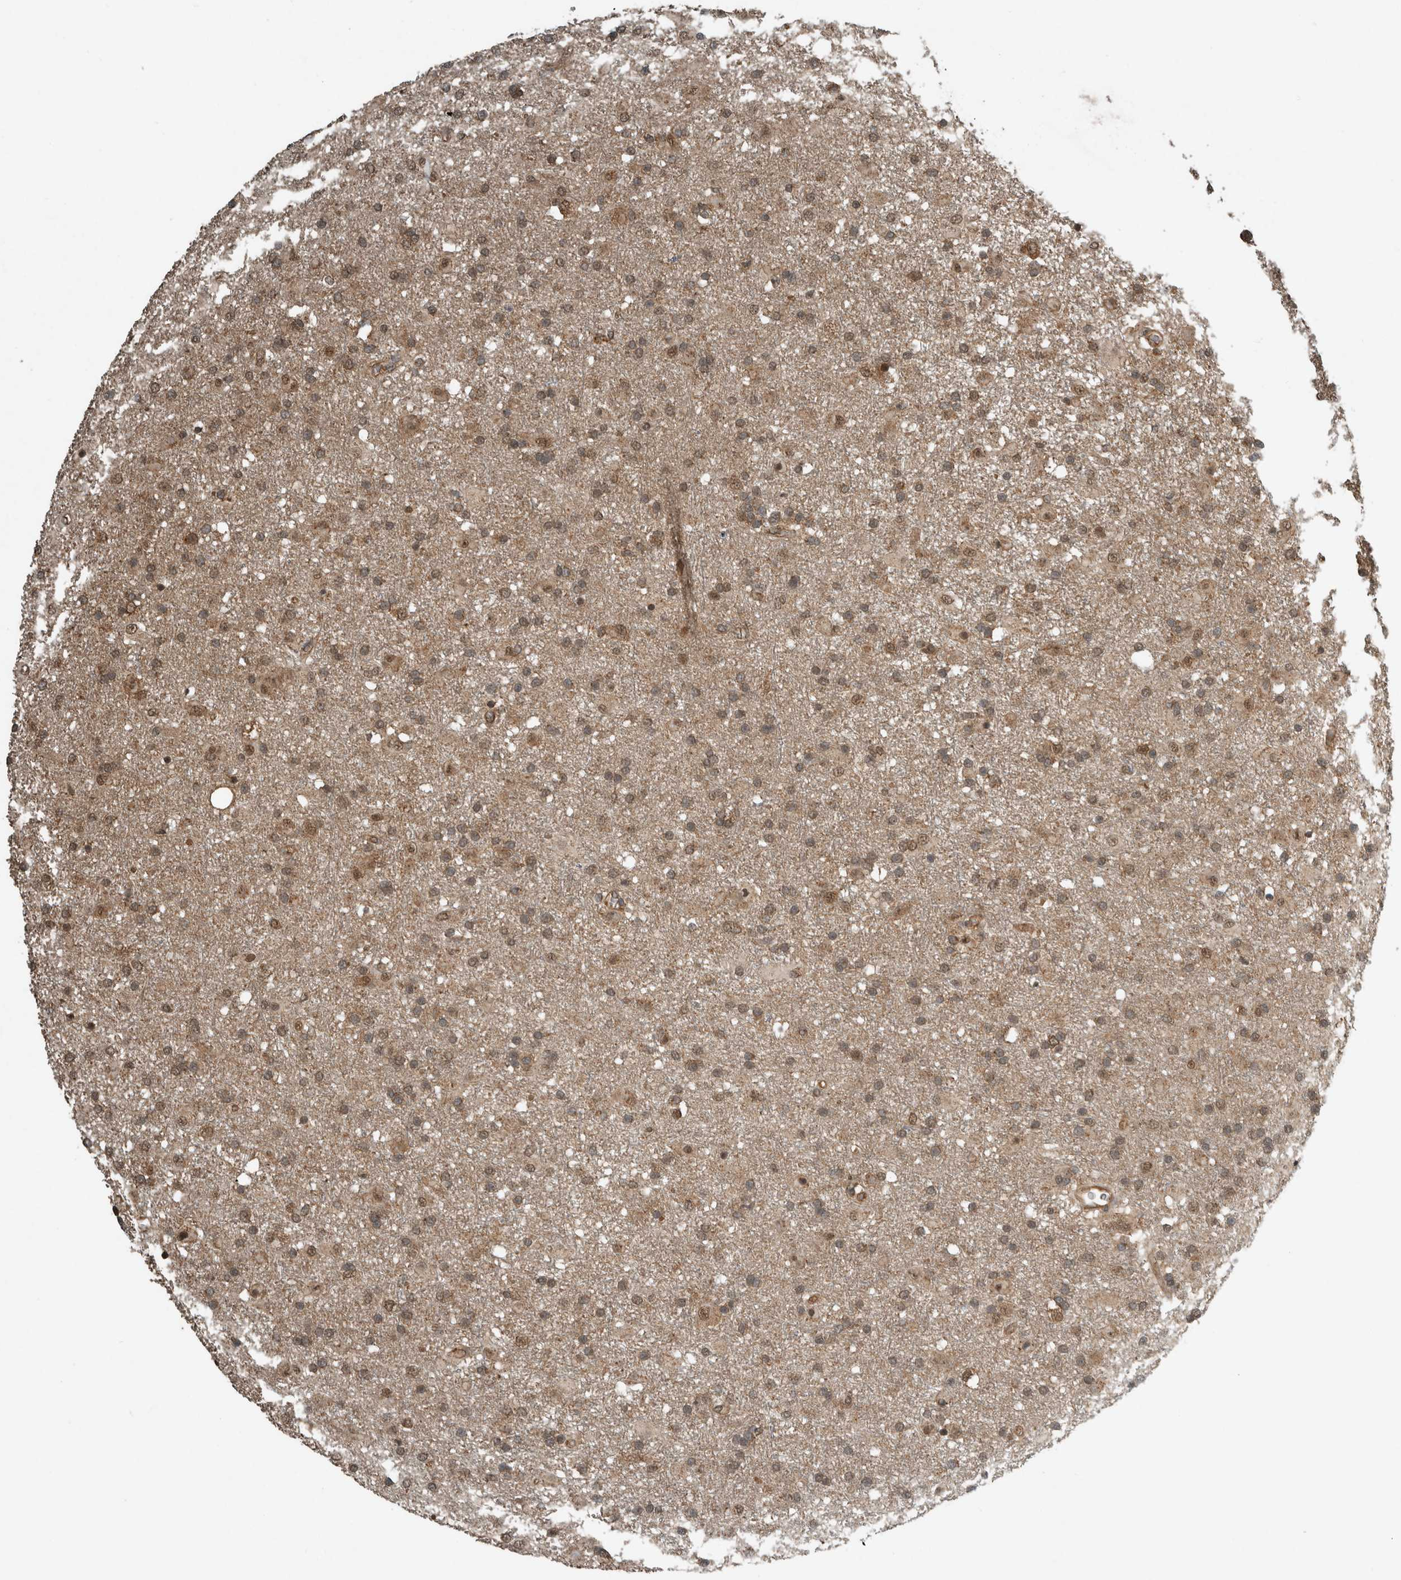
{"staining": {"intensity": "moderate", "quantity": ">75%", "location": "cytoplasmic/membranous,nuclear"}, "tissue": "glioma", "cell_type": "Tumor cells", "image_type": "cancer", "snomed": [{"axis": "morphology", "description": "Glioma, malignant, Low grade"}, {"axis": "topography", "description": "Brain"}], "caption": "Tumor cells exhibit medium levels of moderate cytoplasmic/membranous and nuclear positivity in approximately >75% of cells in glioma.", "gene": "ARHGEF12", "patient": {"sex": "male", "age": 65}}